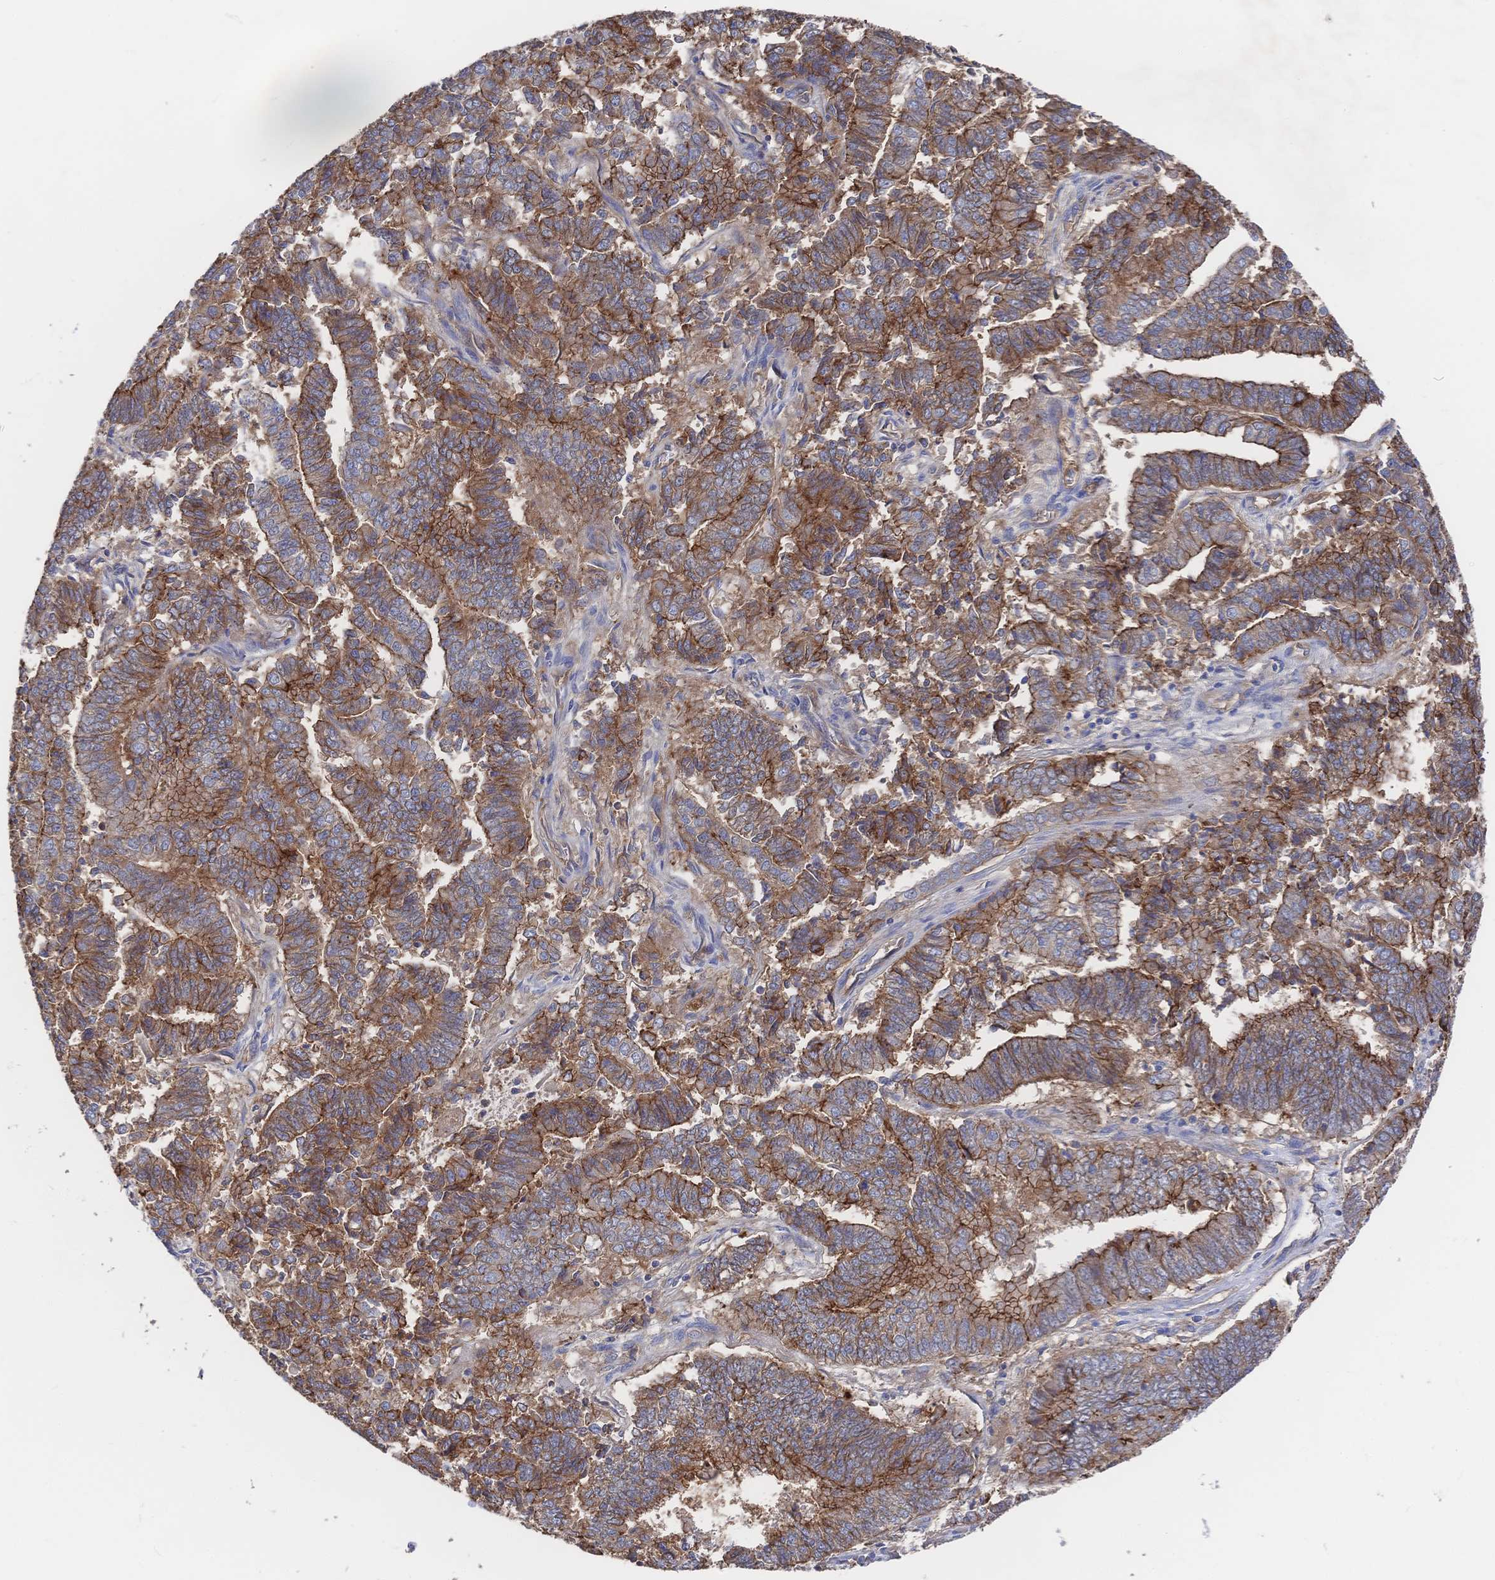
{"staining": {"intensity": "moderate", "quantity": ">75%", "location": "cytoplasmic/membranous"}, "tissue": "endometrial cancer", "cell_type": "Tumor cells", "image_type": "cancer", "snomed": [{"axis": "morphology", "description": "Adenocarcinoma, NOS"}, {"axis": "topography", "description": "Endometrium"}], "caption": "IHC photomicrograph of neoplastic tissue: human endometrial adenocarcinoma stained using immunohistochemistry exhibits medium levels of moderate protein expression localized specifically in the cytoplasmic/membranous of tumor cells, appearing as a cytoplasmic/membranous brown color.", "gene": "F11R", "patient": {"sex": "female", "age": 72}}